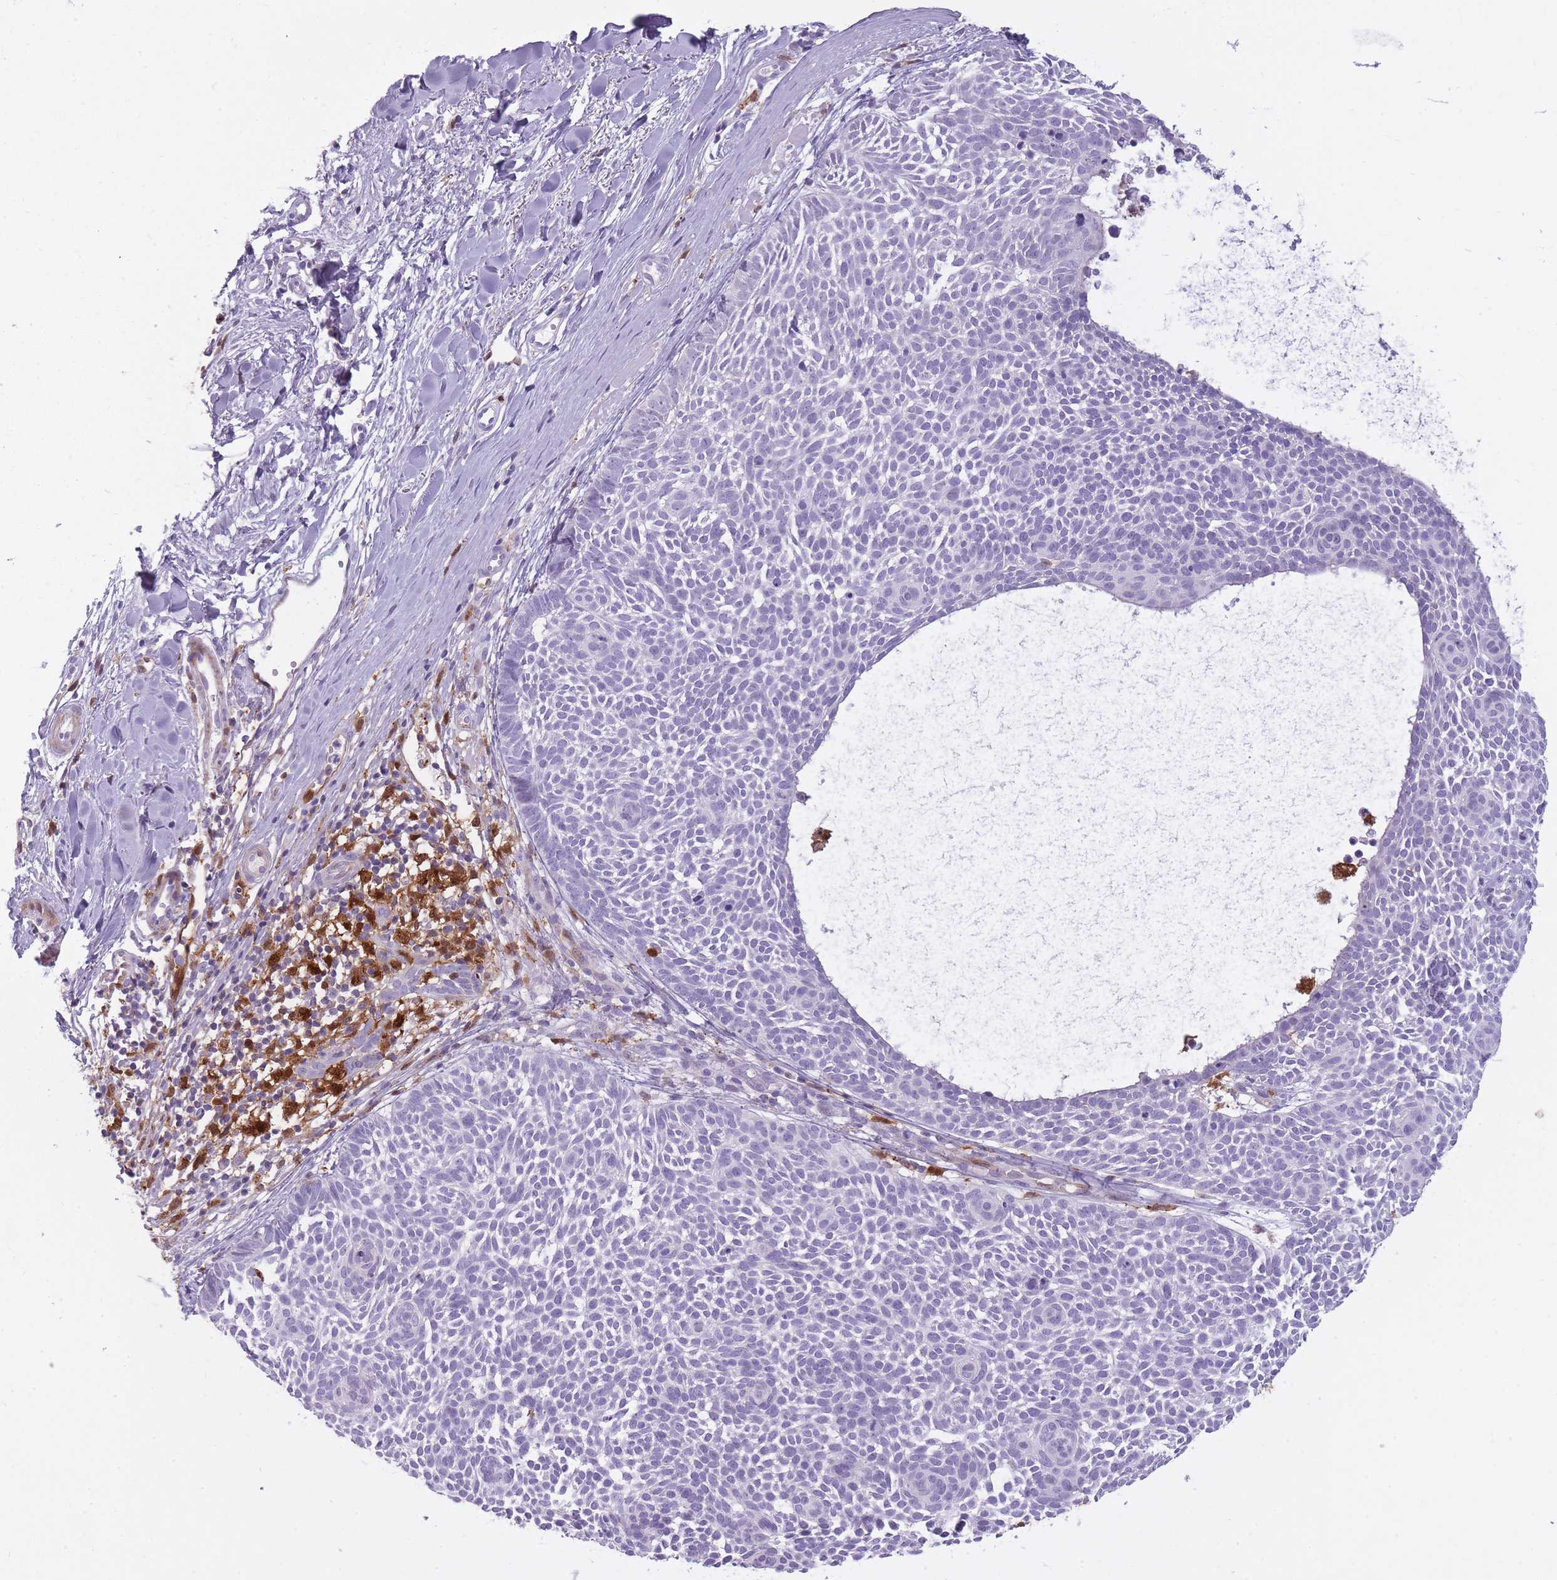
{"staining": {"intensity": "negative", "quantity": "none", "location": "none"}, "tissue": "skin cancer", "cell_type": "Tumor cells", "image_type": "cancer", "snomed": [{"axis": "morphology", "description": "Basal cell carcinoma"}, {"axis": "topography", "description": "Skin"}], "caption": "DAB immunohistochemical staining of basal cell carcinoma (skin) shows no significant positivity in tumor cells. Nuclei are stained in blue.", "gene": "LGALS9", "patient": {"sex": "male", "age": 61}}